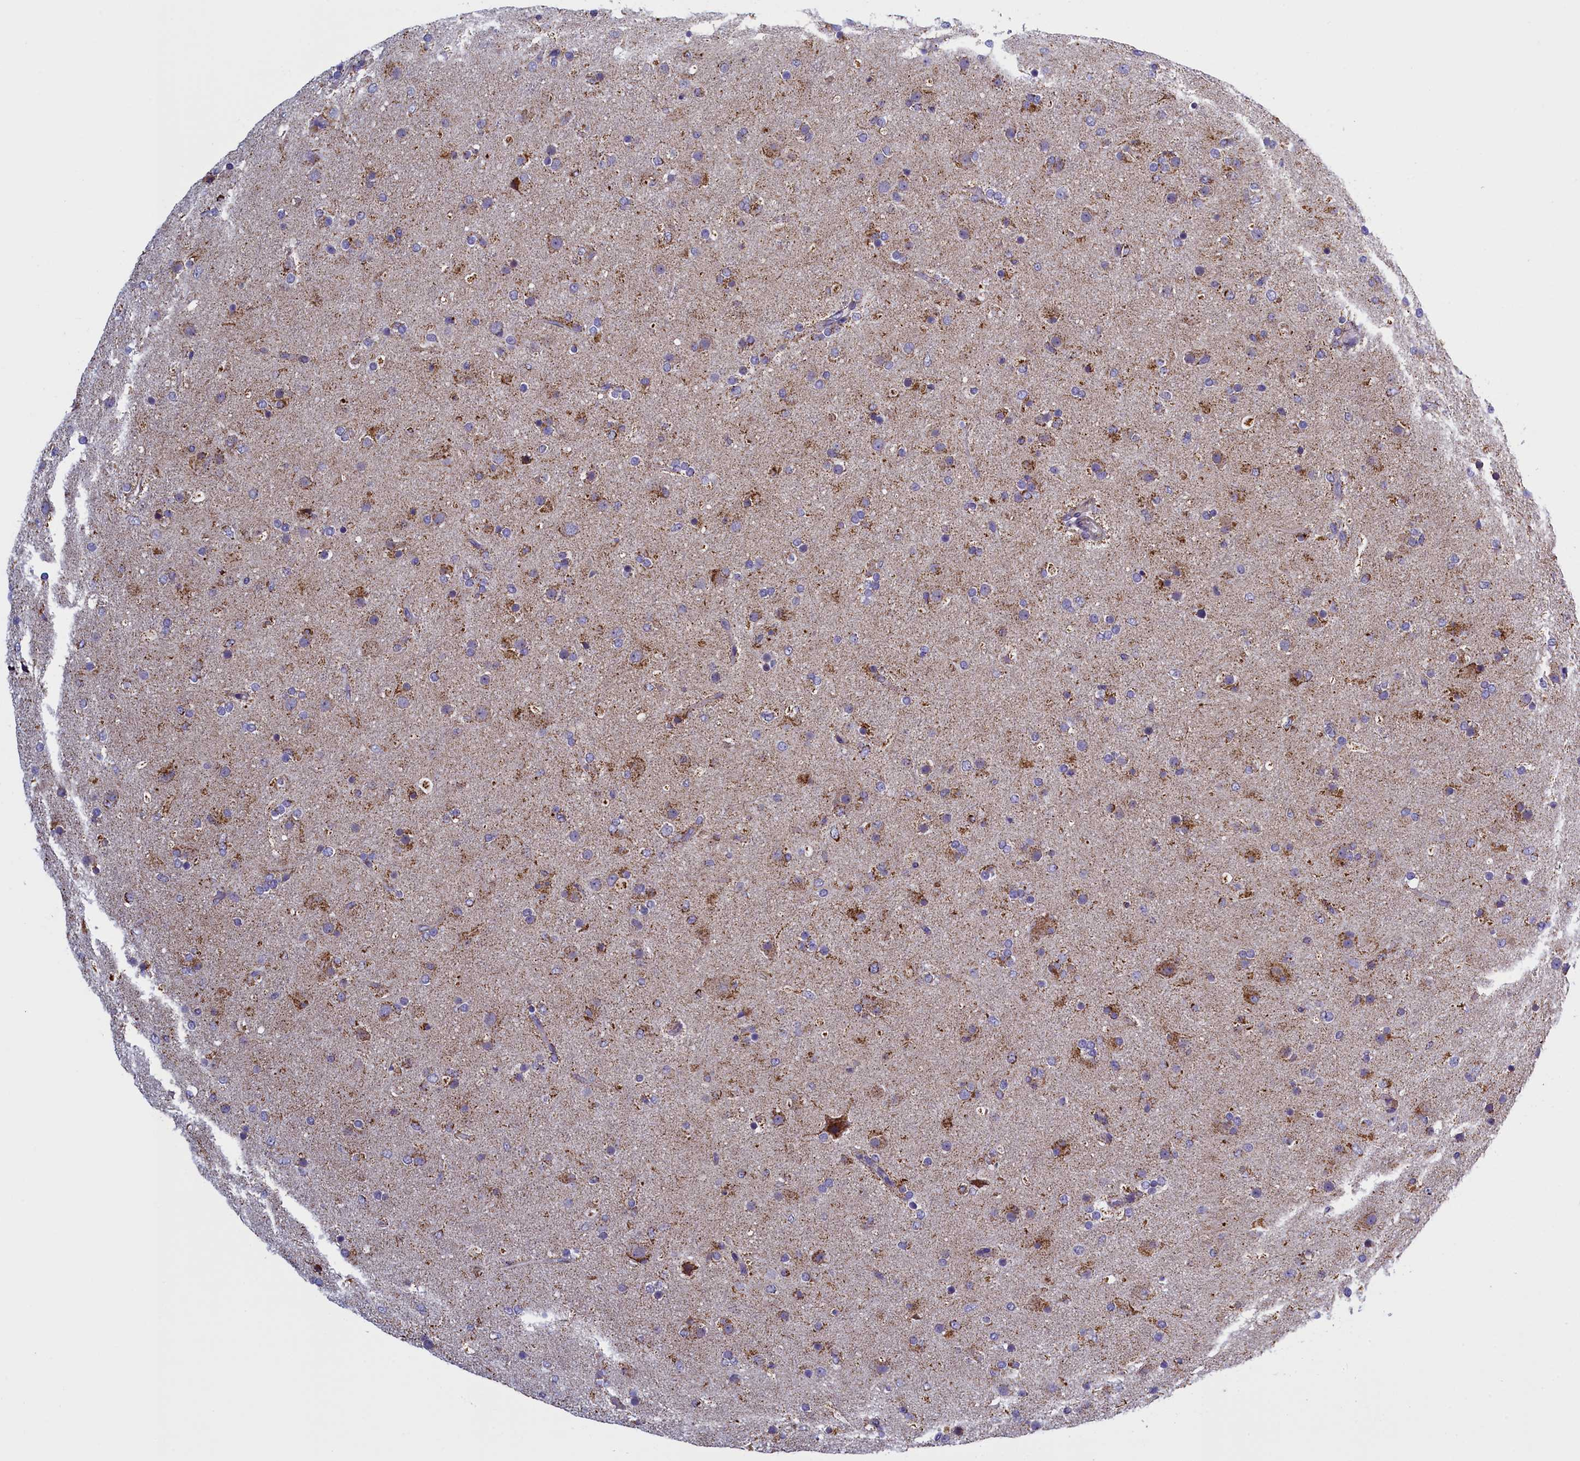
{"staining": {"intensity": "moderate", "quantity": "<25%", "location": "cytoplasmic/membranous"}, "tissue": "glioma", "cell_type": "Tumor cells", "image_type": "cancer", "snomed": [{"axis": "morphology", "description": "Glioma, malignant, Low grade"}, {"axis": "topography", "description": "Brain"}], "caption": "IHC staining of glioma, which exhibits low levels of moderate cytoplasmic/membranous positivity in approximately <25% of tumor cells indicating moderate cytoplasmic/membranous protein expression. The staining was performed using DAB (brown) for protein detection and nuclei were counterstained in hematoxylin (blue).", "gene": "IFT122", "patient": {"sex": "male", "age": 65}}